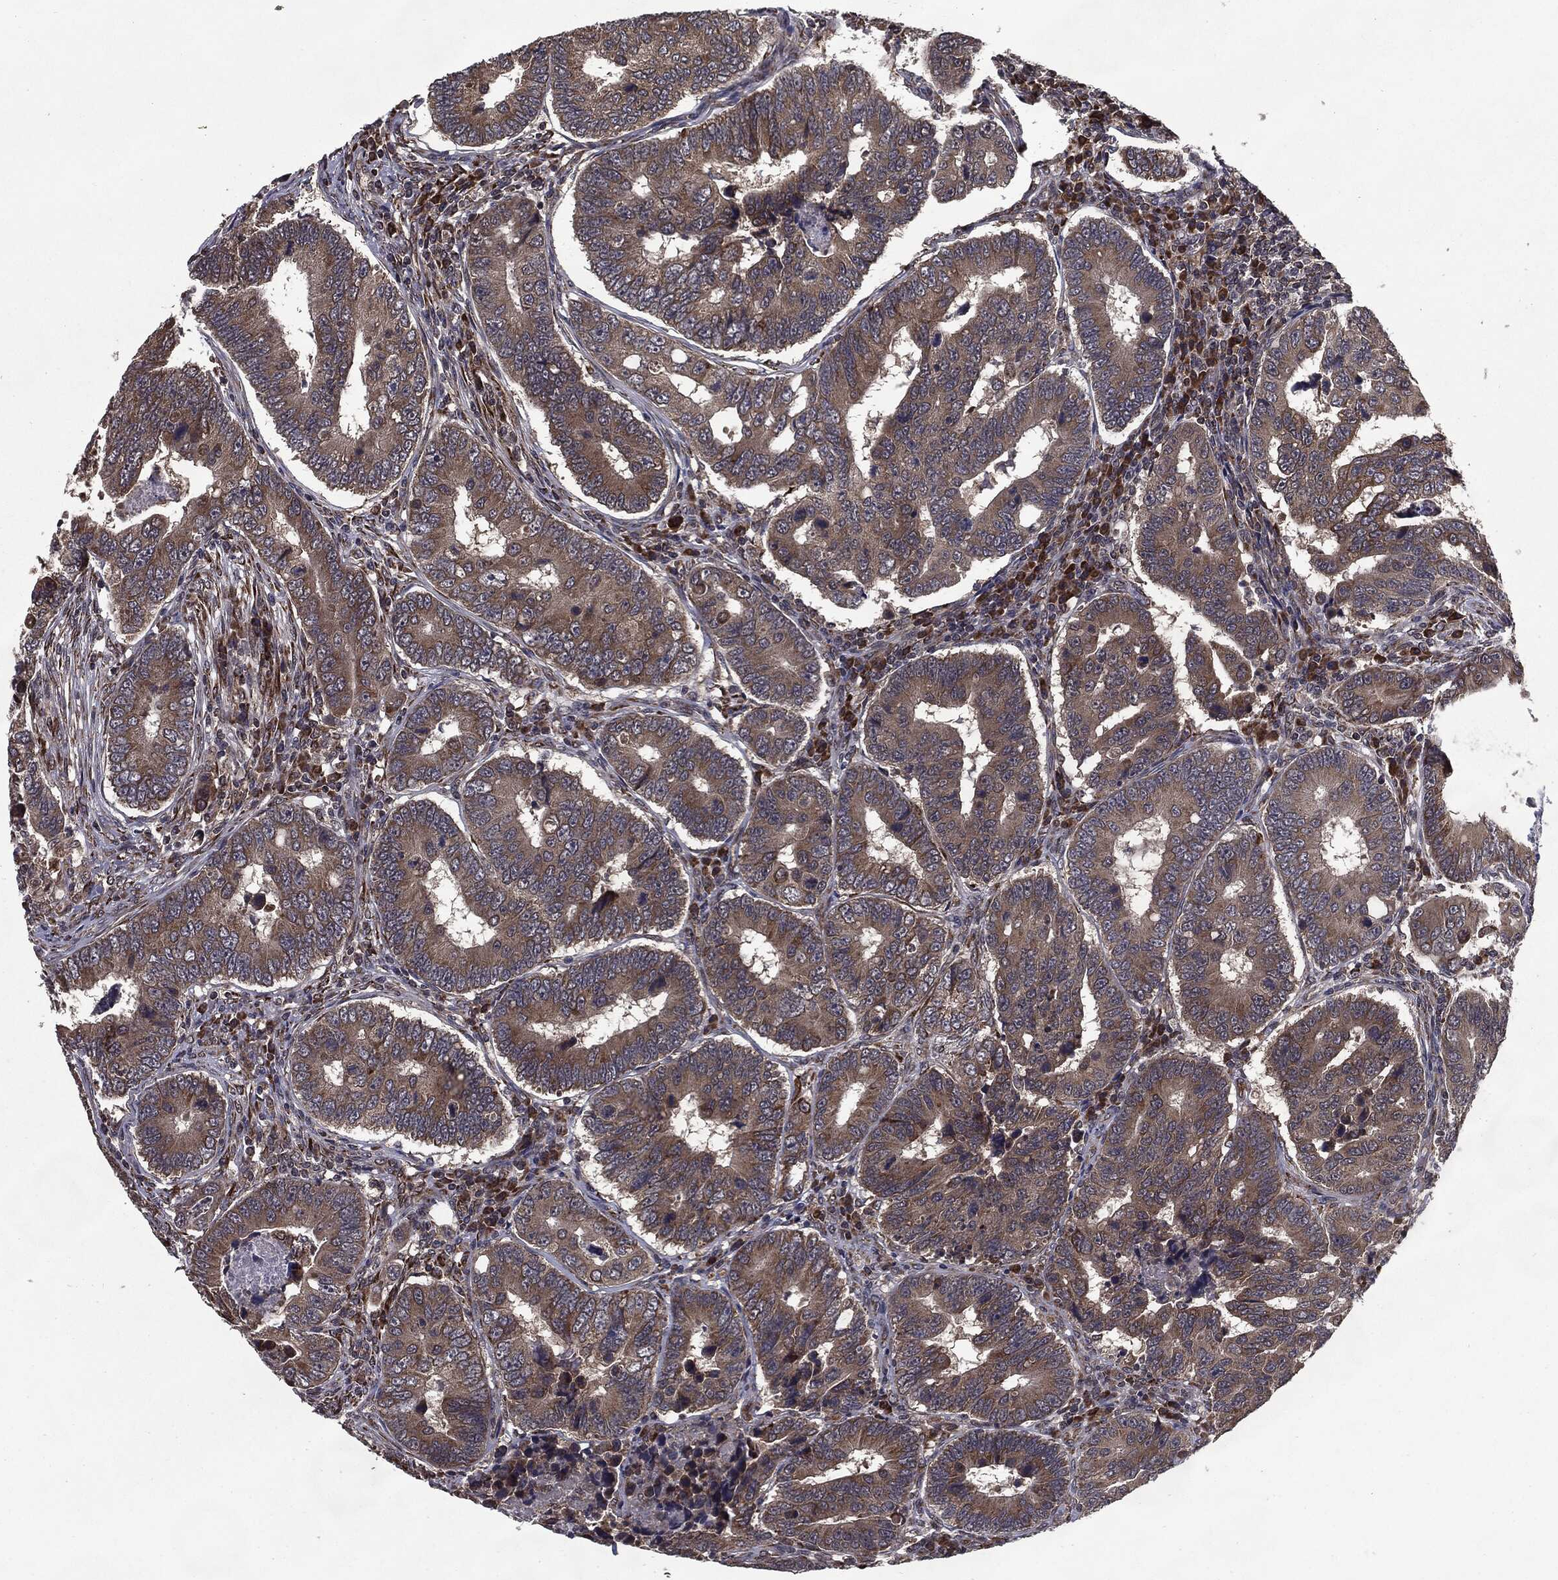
{"staining": {"intensity": "moderate", "quantity": ">75%", "location": "cytoplasmic/membranous"}, "tissue": "colorectal cancer", "cell_type": "Tumor cells", "image_type": "cancer", "snomed": [{"axis": "morphology", "description": "Adenocarcinoma, NOS"}, {"axis": "topography", "description": "Colon"}], "caption": "Colorectal cancer (adenocarcinoma) stained for a protein (brown) exhibits moderate cytoplasmic/membranous positive positivity in about >75% of tumor cells.", "gene": "HDAC5", "patient": {"sex": "female", "age": 72}}